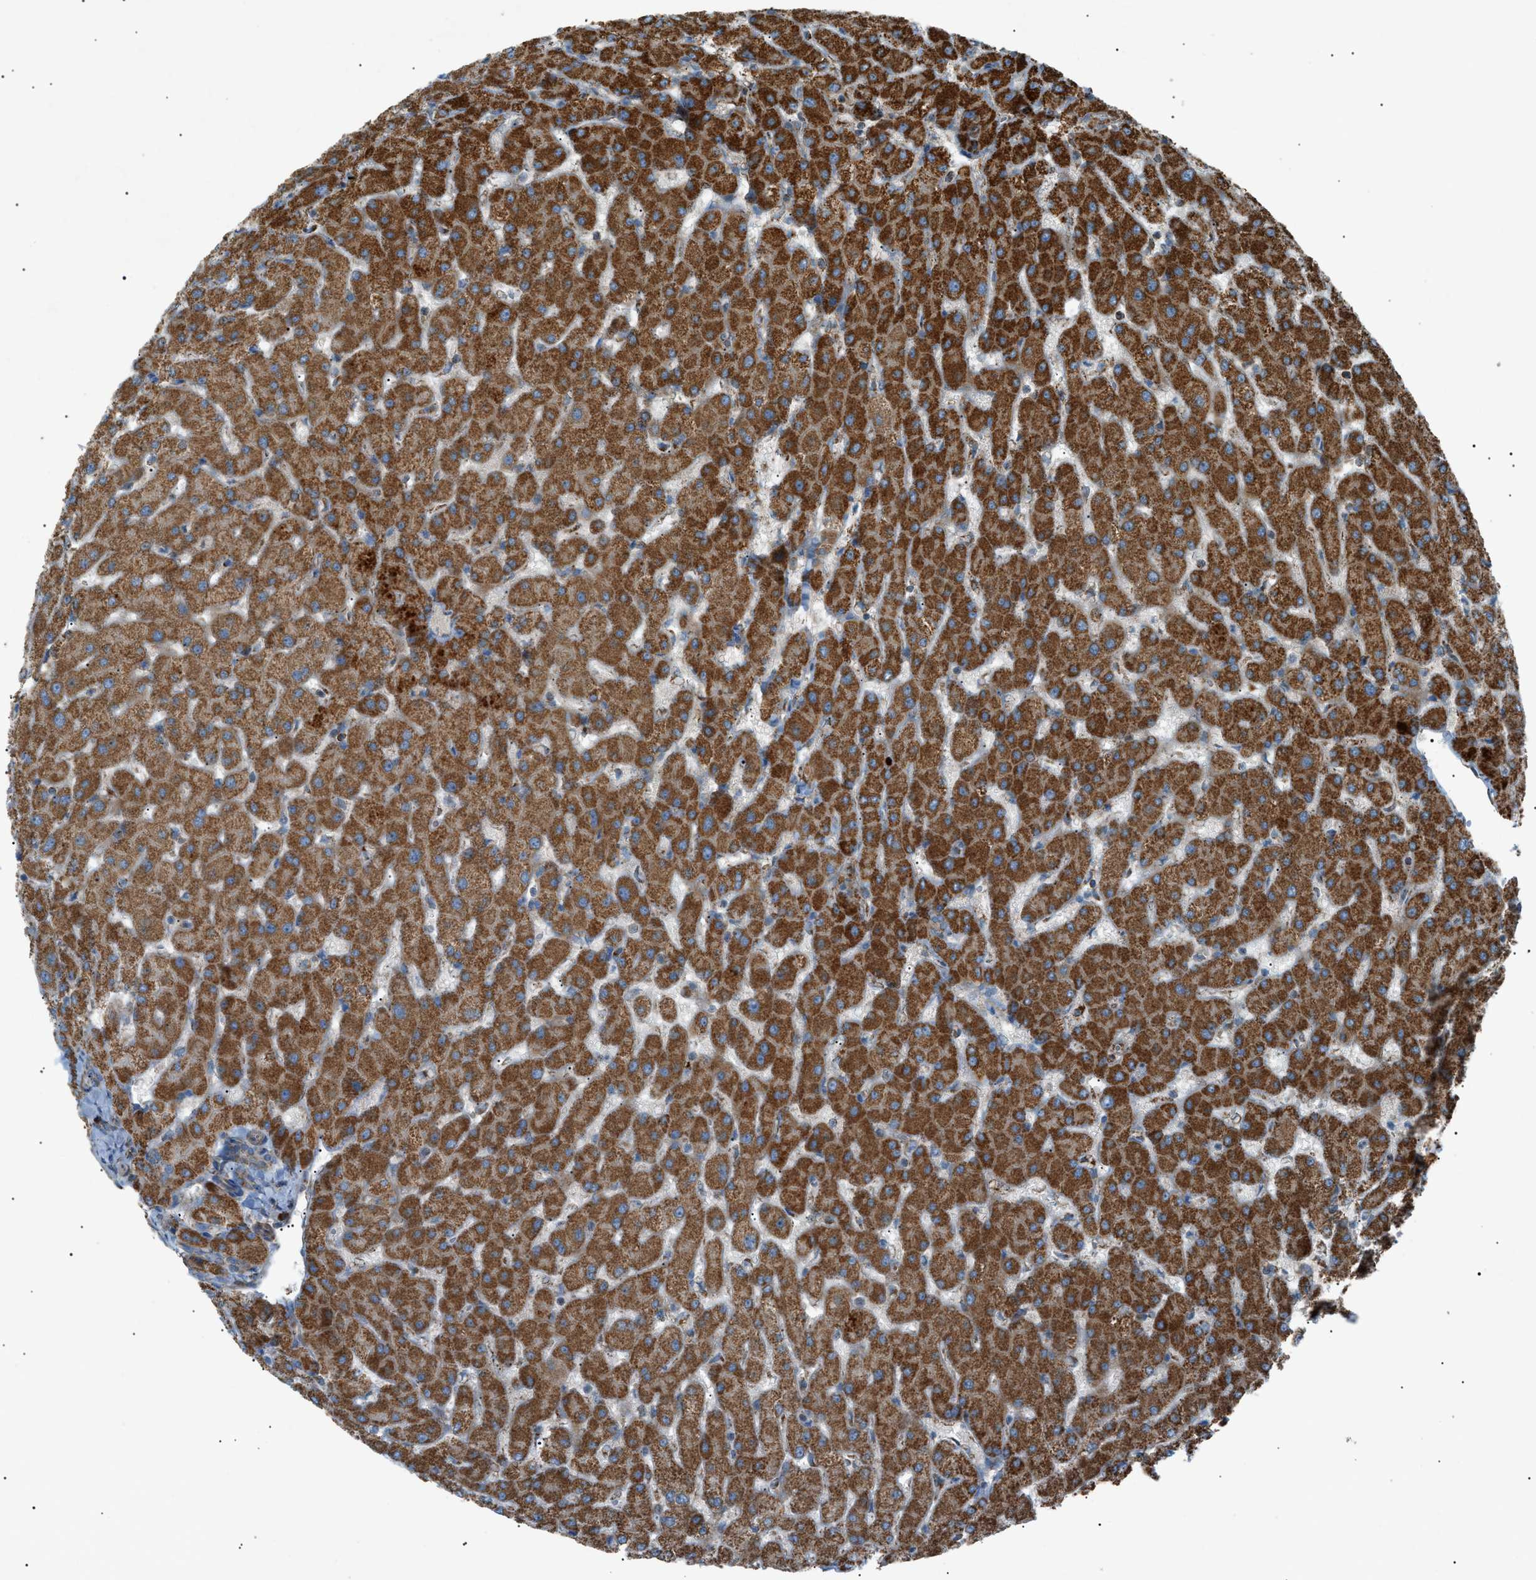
{"staining": {"intensity": "weak", "quantity": ">75%", "location": "cytoplasmic/membranous"}, "tissue": "liver", "cell_type": "Cholangiocytes", "image_type": "normal", "snomed": [{"axis": "morphology", "description": "Normal tissue, NOS"}, {"axis": "topography", "description": "Liver"}], "caption": "Immunohistochemical staining of unremarkable liver exhibits low levels of weak cytoplasmic/membranous positivity in approximately >75% of cholangiocytes. (brown staining indicates protein expression, while blue staining denotes nuclei).", "gene": "C1GALT1C1", "patient": {"sex": "female", "age": 63}}